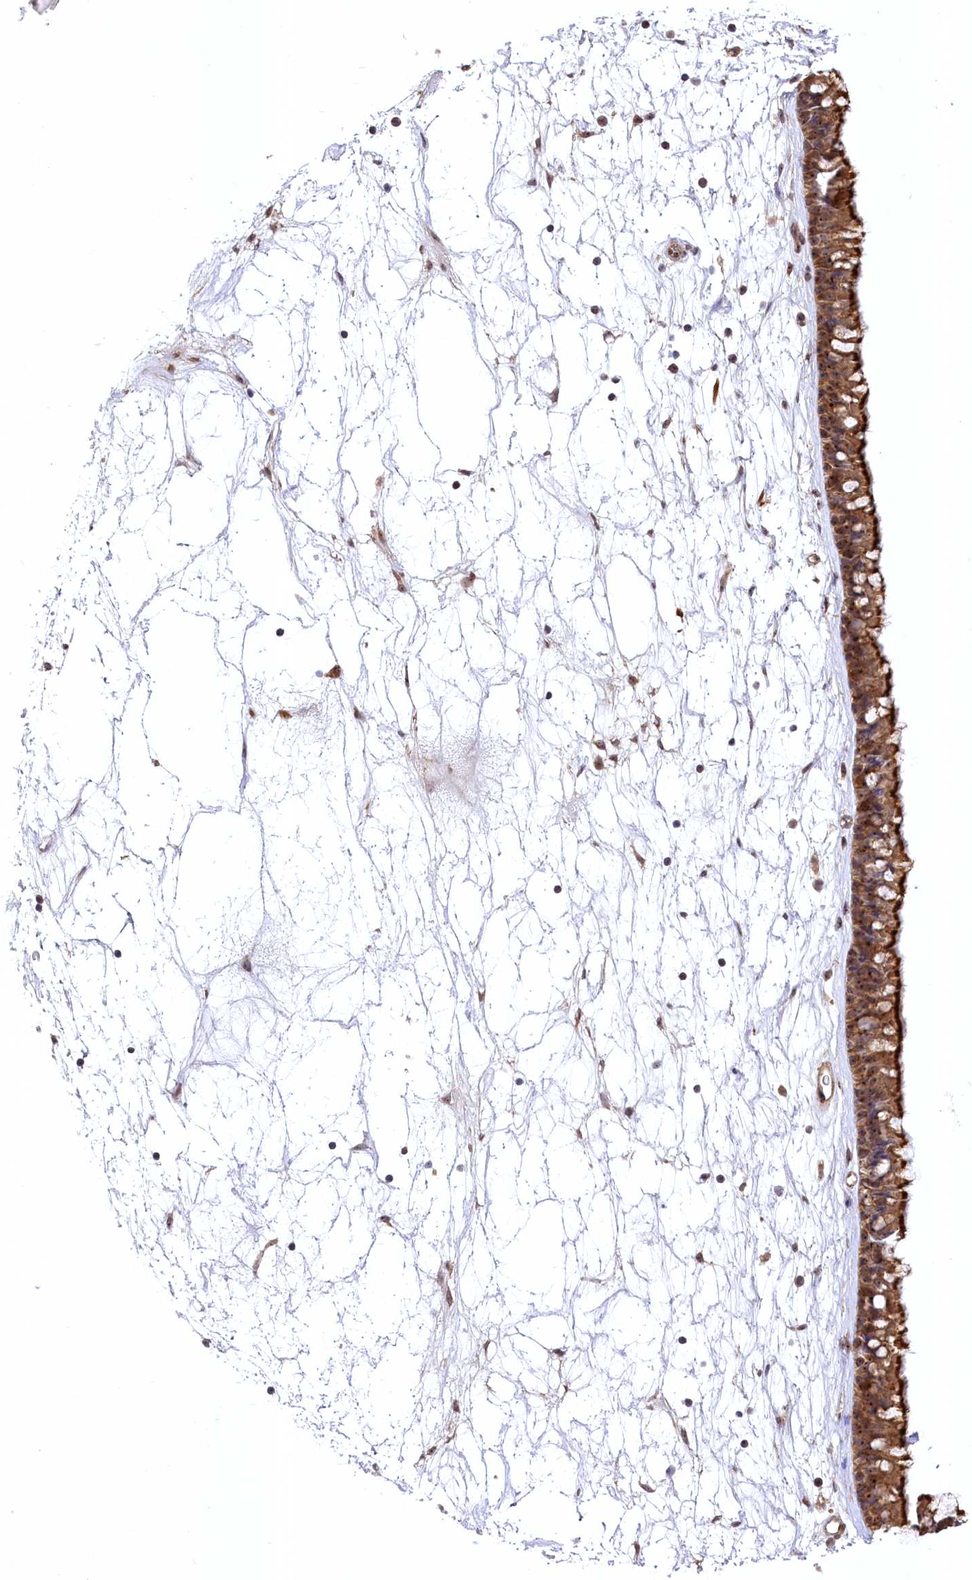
{"staining": {"intensity": "moderate", "quantity": ">75%", "location": "cytoplasmic/membranous,nuclear"}, "tissue": "nasopharynx", "cell_type": "Respiratory epithelial cells", "image_type": "normal", "snomed": [{"axis": "morphology", "description": "Normal tissue, NOS"}, {"axis": "topography", "description": "Nasopharynx"}], "caption": "This is a micrograph of immunohistochemistry staining of normal nasopharynx, which shows moderate expression in the cytoplasmic/membranous,nuclear of respiratory epithelial cells.", "gene": "SERGEF", "patient": {"sex": "male", "age": 64}}